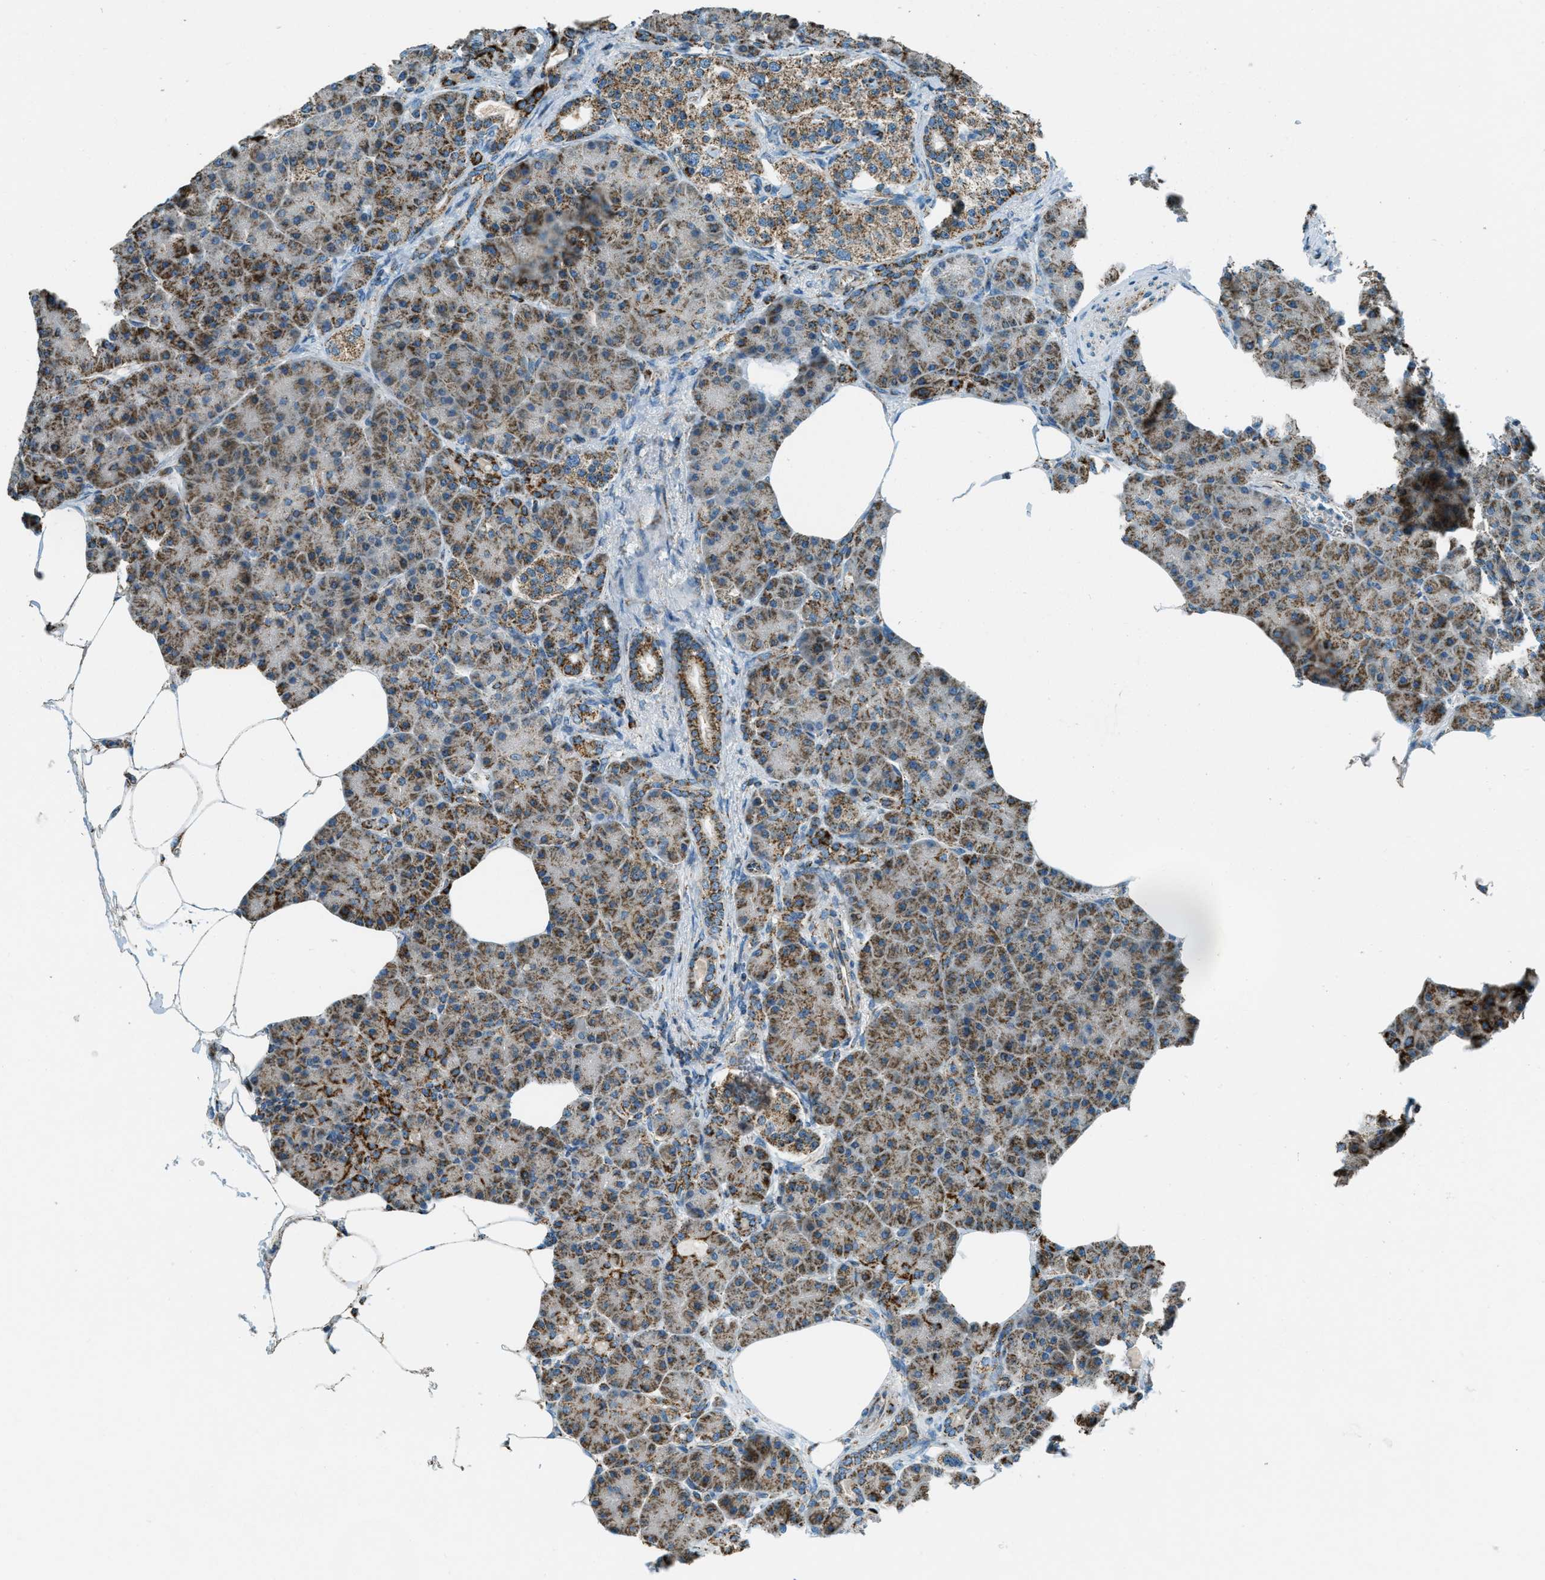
{"staining": {"intensity": "moderate", "quantity": ">75%", "location": "cytoplasmic/membranous"}, "tissue": "pancreas", "cell_type": "Exocrine glandular cells", "image_type": "normal", "snomed": [{"axis": "morphology", "description": "Normal tissue, NOS"}, {"axis": "topography", "description": "Pancreas"}], "caption": "Immunohistochemistry (IHC) of normal human pancreas demonstrates medium levels of moderate cytoplasmic/membranous positivity in approximately >75% of exocrine glandular cells.", "gene": "CHST15", "patient": {"sex": "female", "age": 70}}